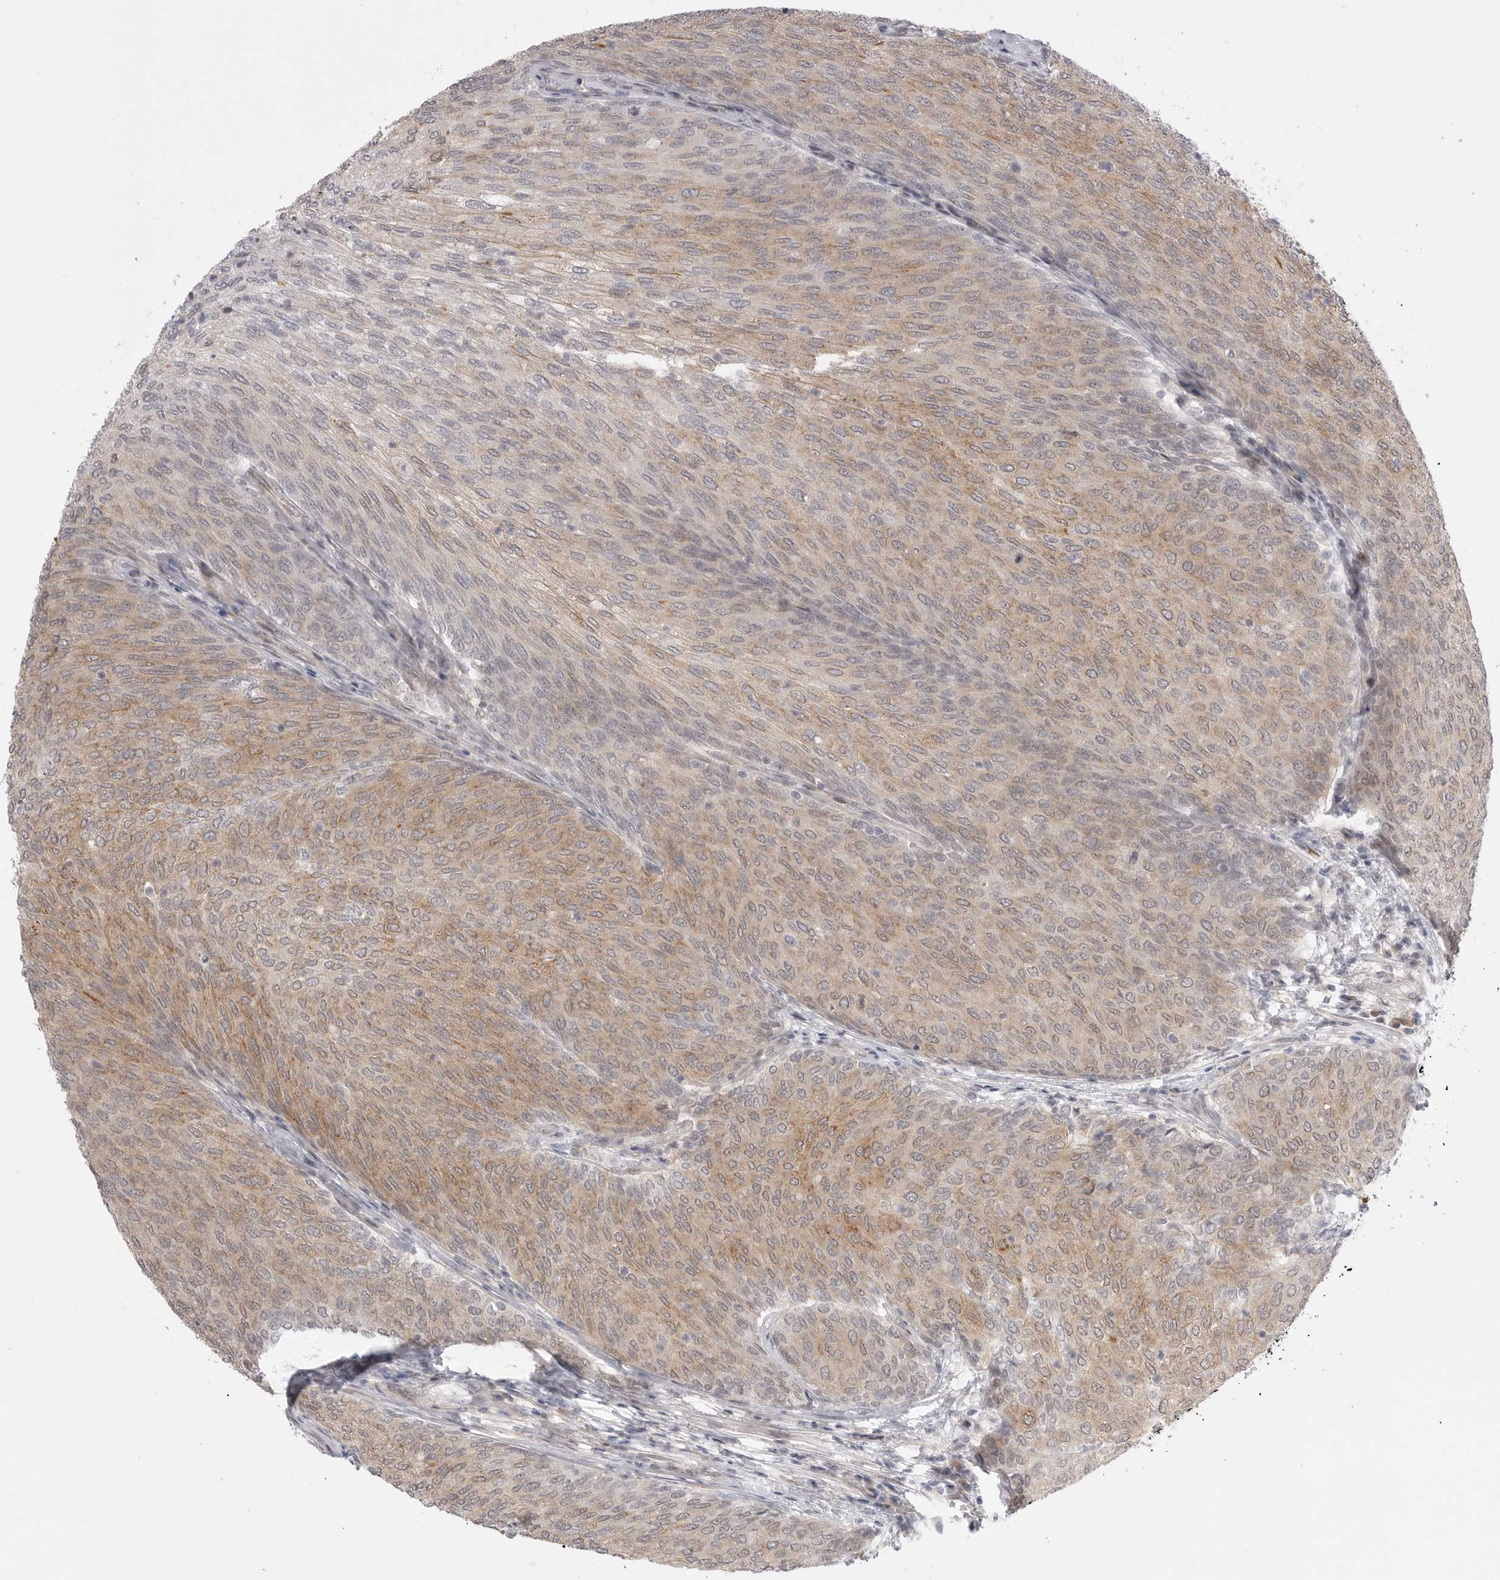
{"staining": {"intensity": "moderate", "quantity": ">75%", "location": "cytoplasmic/membranous"}, "tissue": "urothelial cancer", "cell_type": "Tumor cells", "image_type": "cancer", "snomed": [{"axis": "morphology", "description": "Urothelial carcinoma, Low grade"}, {"axis": "topography", "description": "Urinary bladder"}], "caption": "Immunohistochemical staining of low-grade urothelial carcinoma reveals medium levels of moderate cytoplasmic/membranous expression in about >75% of tumor cells.", "gene": "GGT6", "patient": {"sex": "female", "age": 79}}